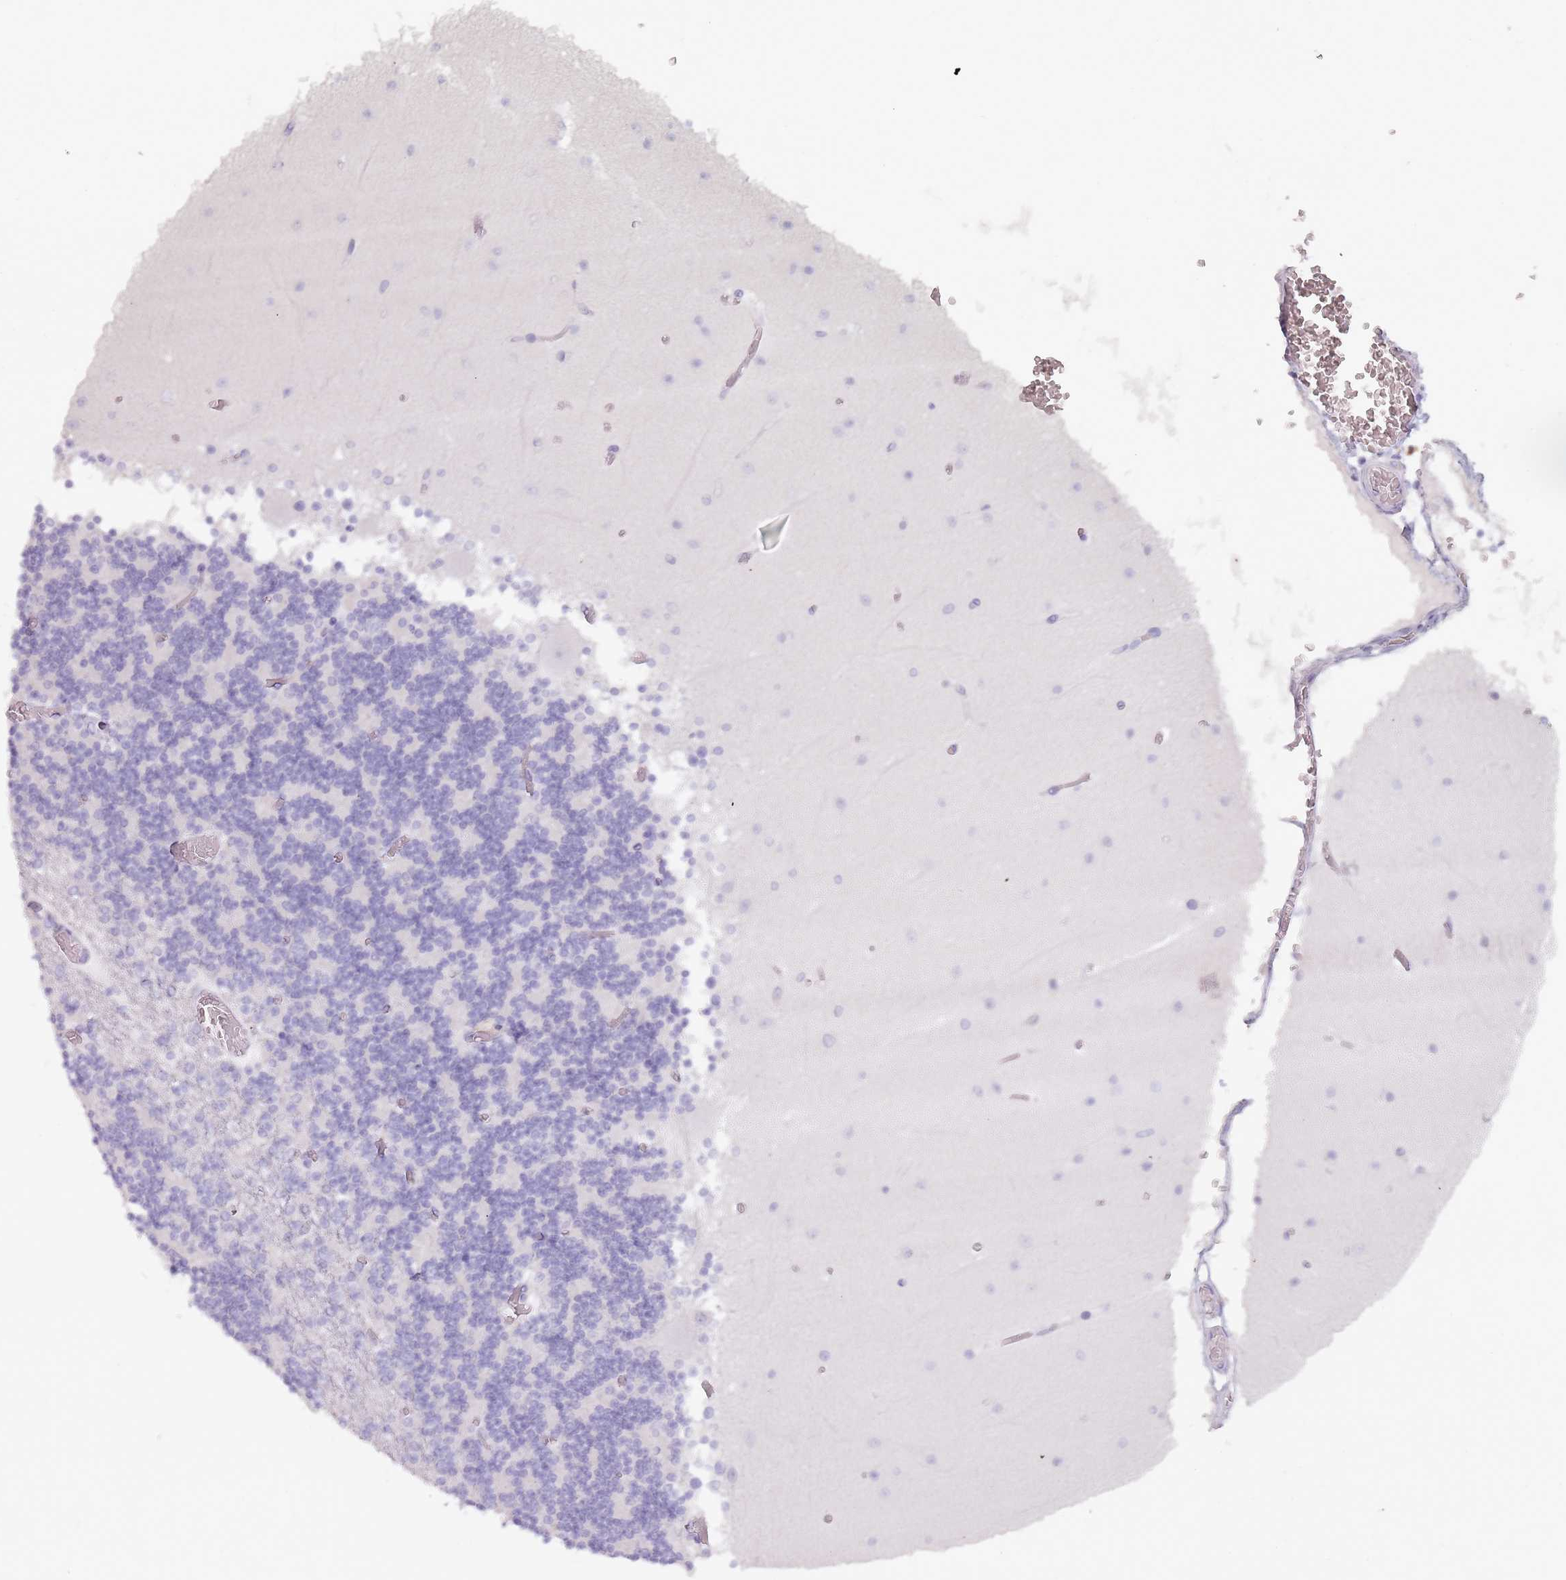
{"staining": {"intensity": "negative", "quantity": "none", "location": "none"}, "tissue": "cerebellum", "cell_type": "Cells in granular layer", "image_type": "normal", "snomed": [{"axis": "morphology", "description": "Normal tissue, NOS"}, {"axis": "topography", "description": "Cerebellum"}], "caption": "Immunohistochemistry photomicrograph of benign human cerebellum stained for a protein (brown), which displays no staining in cells in granular layer.", "gene": "ZNF584", "patient": {"sex": "female", "age": 28}}